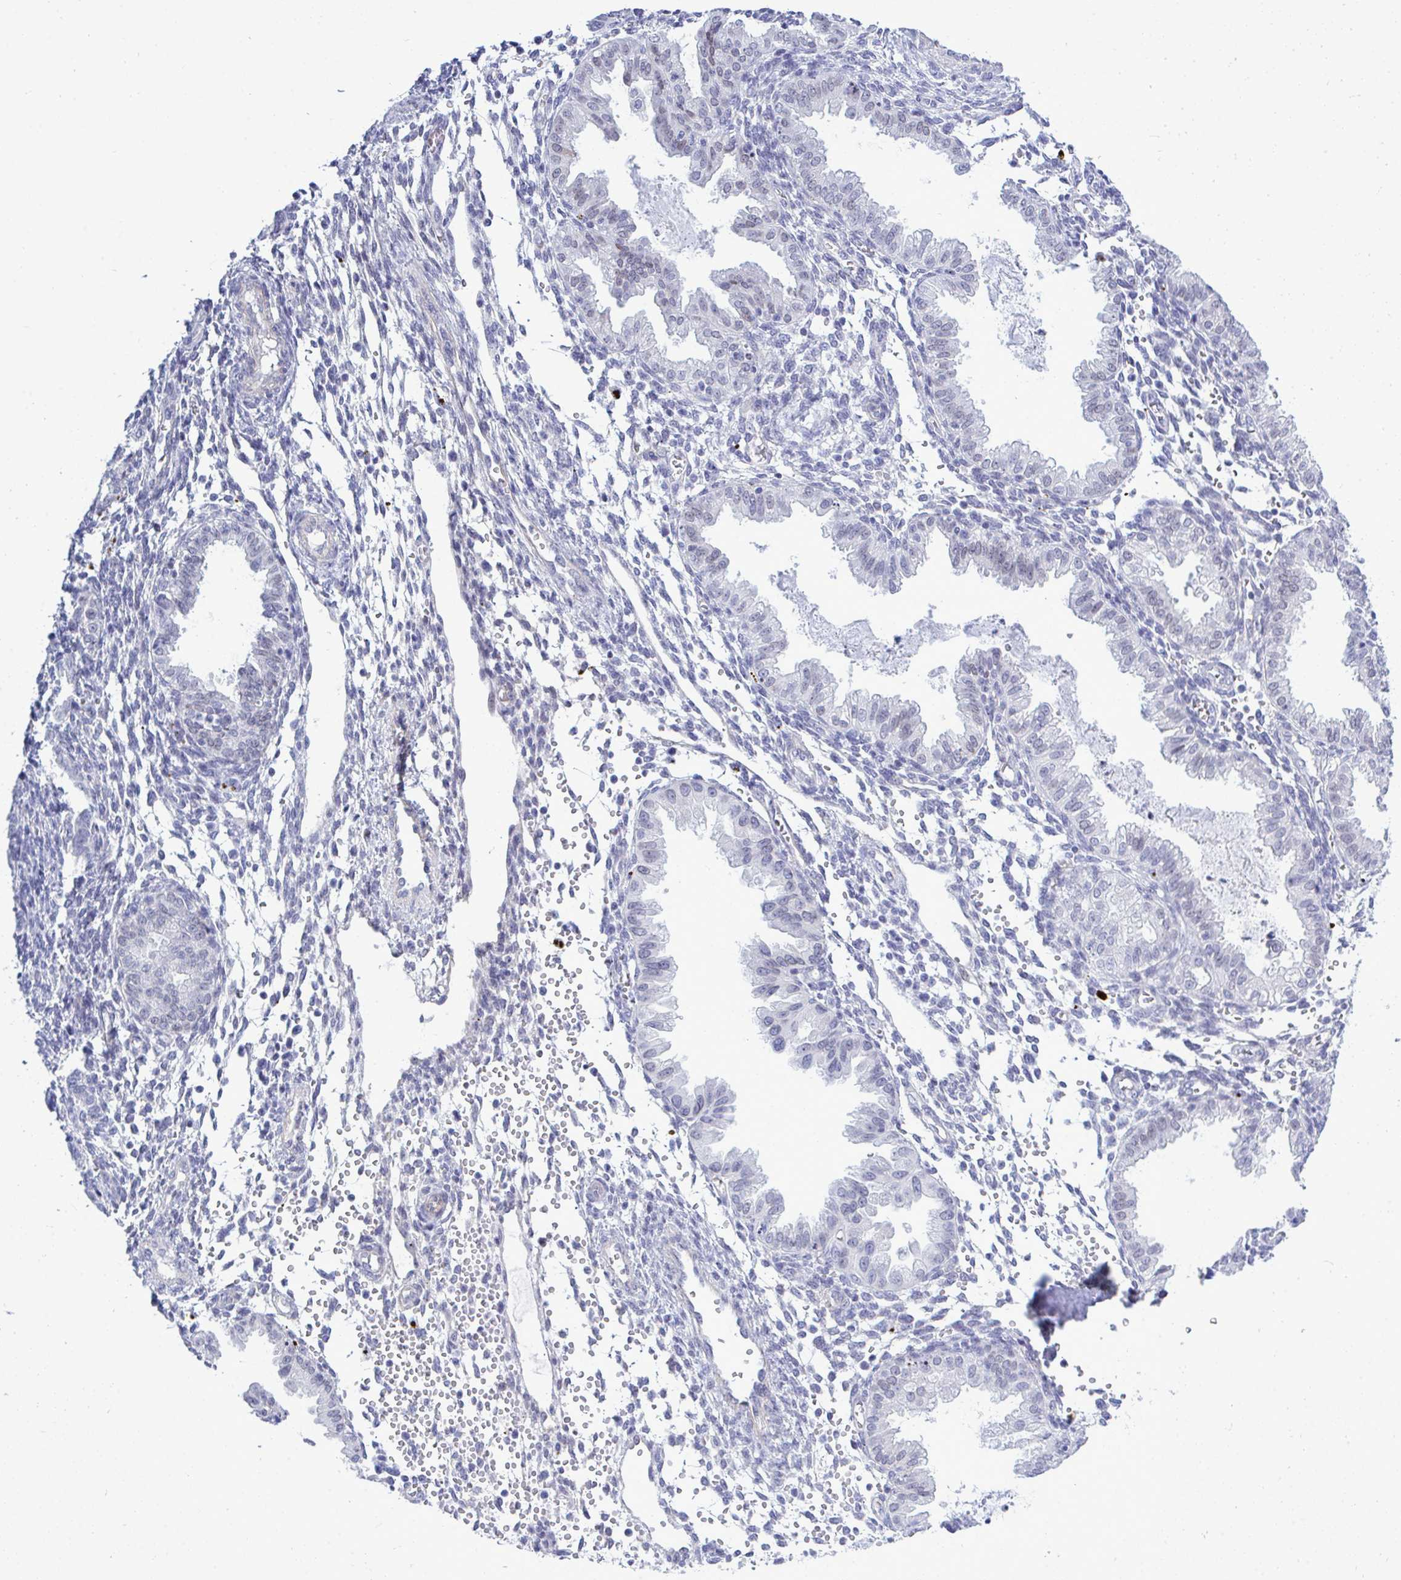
{"staining": {"intensity": "negative", "quantity": "none", "location": "none"}, "tissue": "endometrium", "cell_type": "Cells in endometrial stroma", "image_type": "normal", "snomed": [{"axis": "morphology", "description": "Normal tissue, NOS"}, {"axis": "topography", "description": "Endometrium"}], "caption": "DAB immunohistochemical staining of normal endometrium shows no significant staining in cells in endometrial stroma.", "gene": "SLC25A51", "patient": {"sex": "female", "age": 33}}